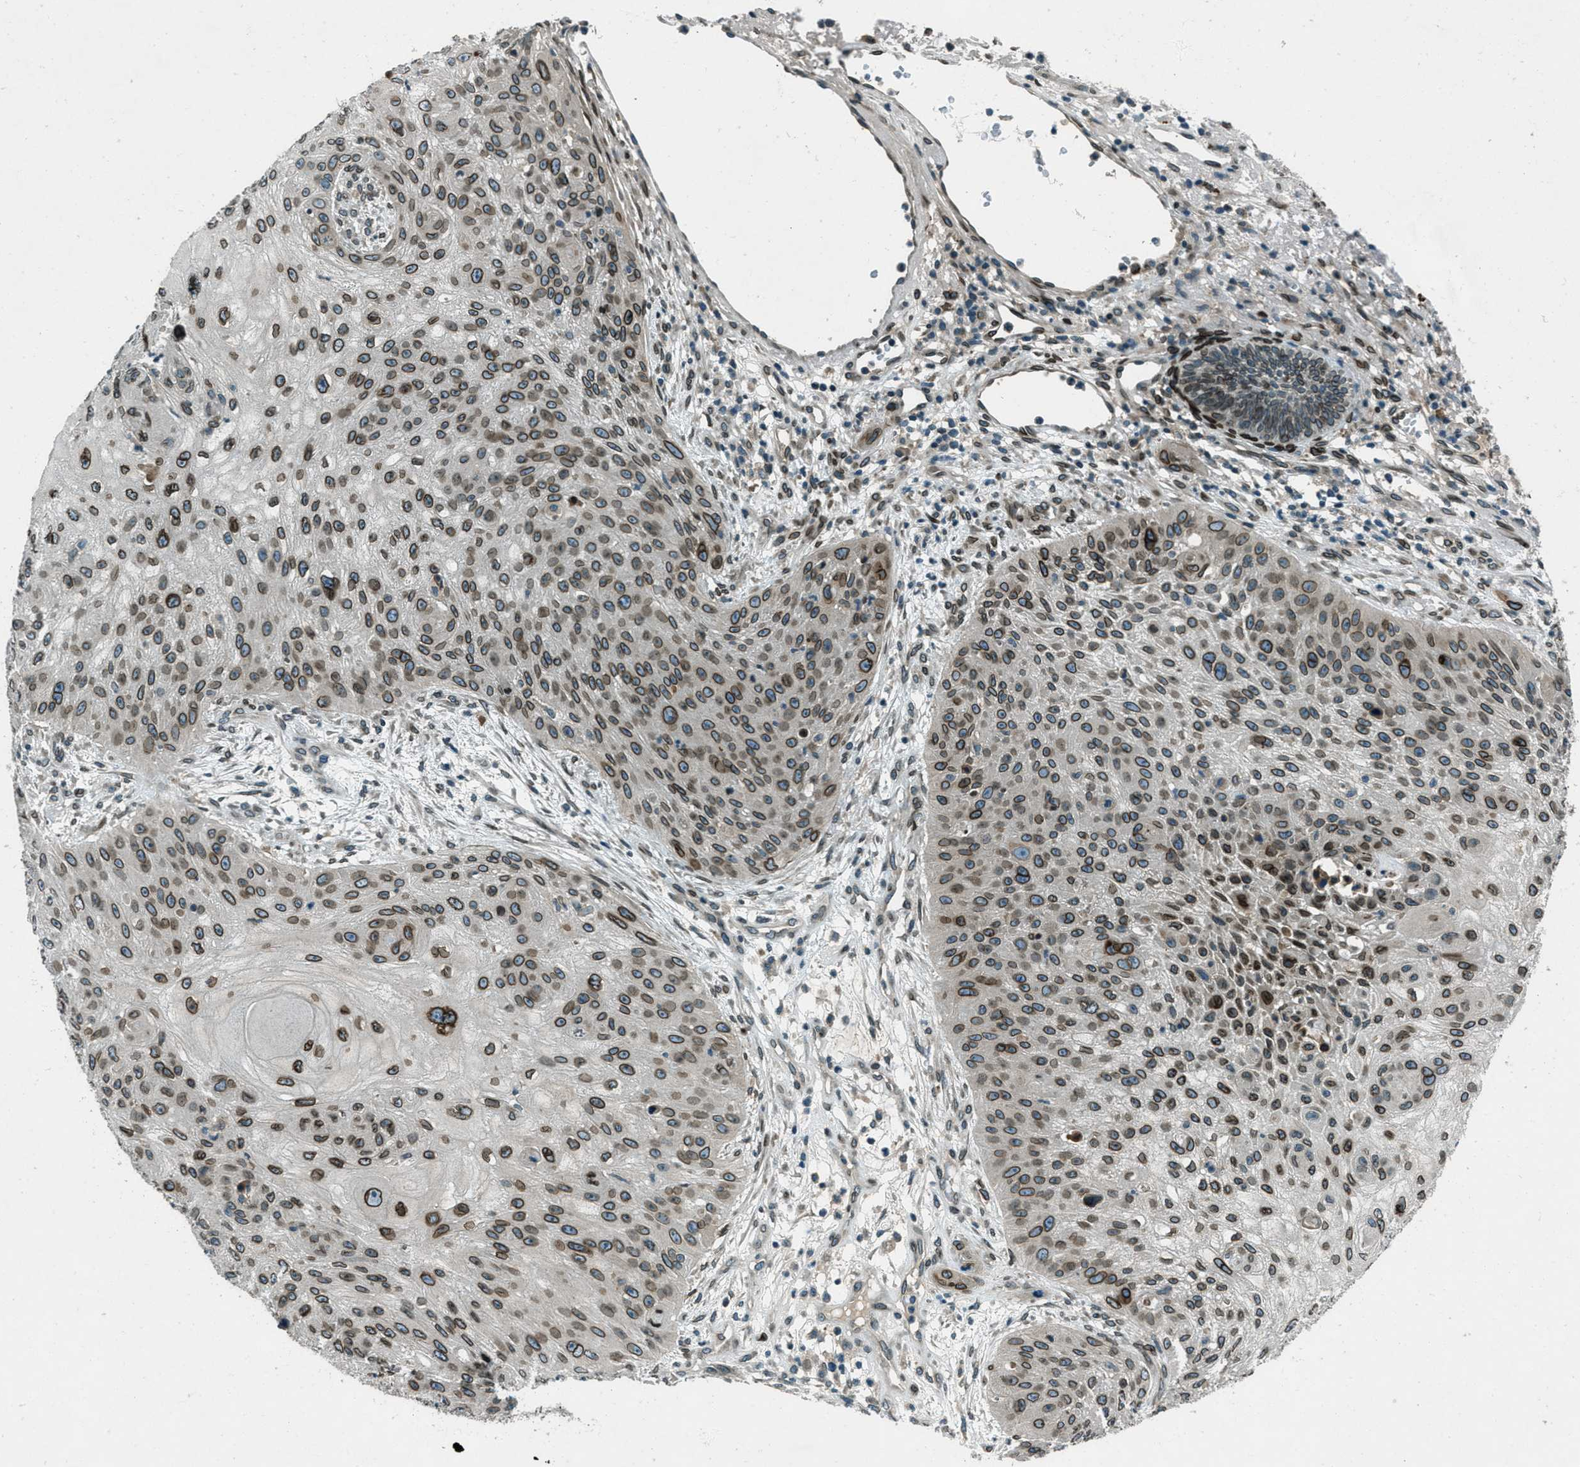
{"staining": {"intensity": "strong", "quantity": ">75%", "location": "cytoplasmic/membranous,nuclear"}, "tissue": "skin cancer", "cell_type": "Tumor cells", "image_type": "cancer", "snomed": [{"axis": "morphology", "description": "Squamous cell carcinoma, NOS"}, {"axis": "topography", "description": "Skin"}], "caption": "Brown immunohistochemical staining in skin cancer shows strong cytoplasmic/membranous and nuclear expression in about >75% of tumor cells.", "gene": "LEMD2", "patient": {"sex": "female", "age": 80}}